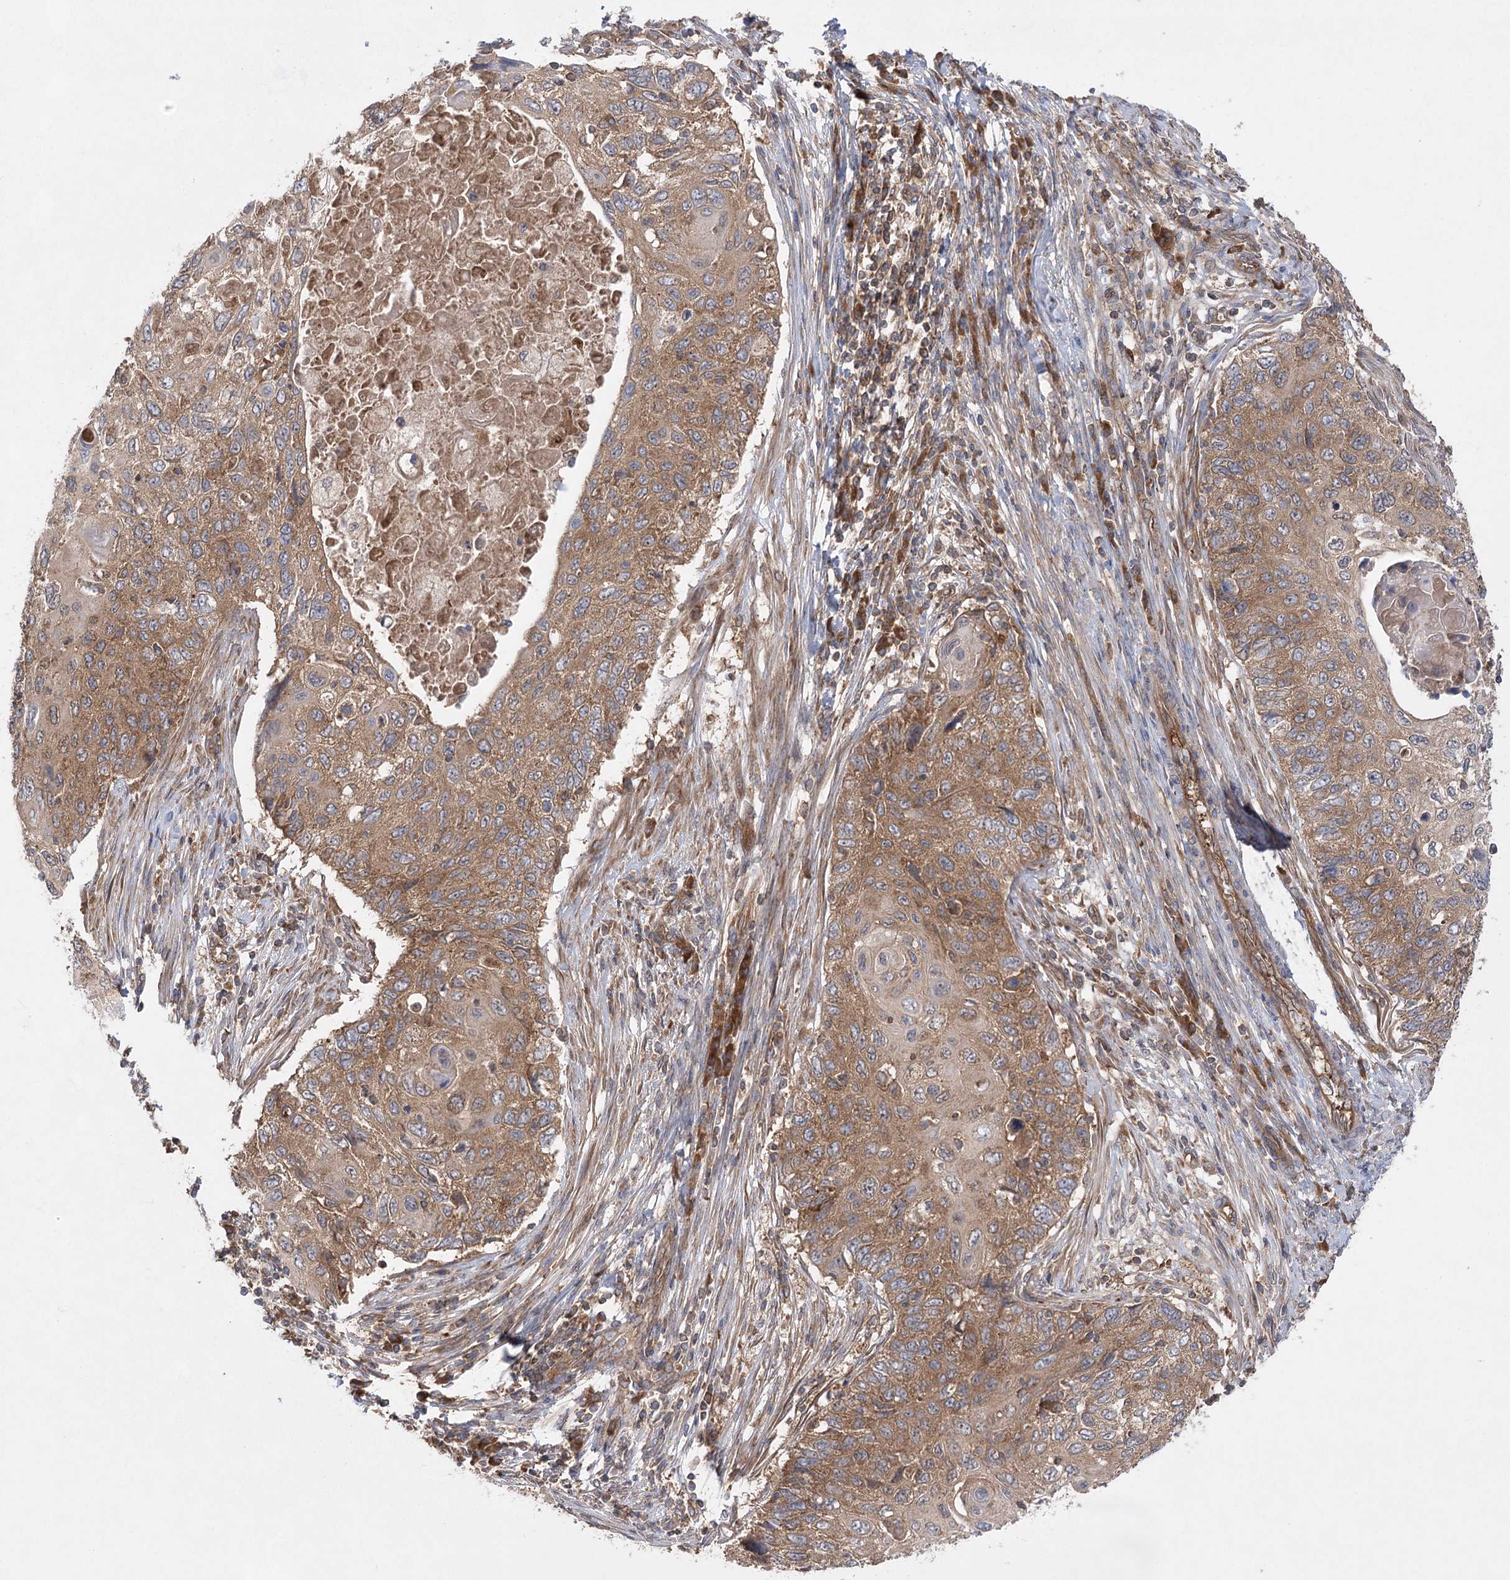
{"staining": {"intensity": "moderate", "quantity": ">75%", "location": "cytoplasmic/membranous"}, "tissue": "cervical cancer", "cell_type": "Tumor cells", "image_type": "cancer", "snomed": [{"axis": "morphology", "description": "Squamous cell carcinoma, NOS"}, {"axis": "topography", "description": "Cervix"}], "caption": "Immunohistochemistry of human cervical cancer demonstrates medium levels of moderate cytoplasmic/membranous positivity in approximately >75% of tumor cells. Immunohistochemistry (ihc) stains the protein of interest in brown and the nuclei are stained blue.", "gene": "EIF3A", "patient": {"sex": "female", "age": 70}}